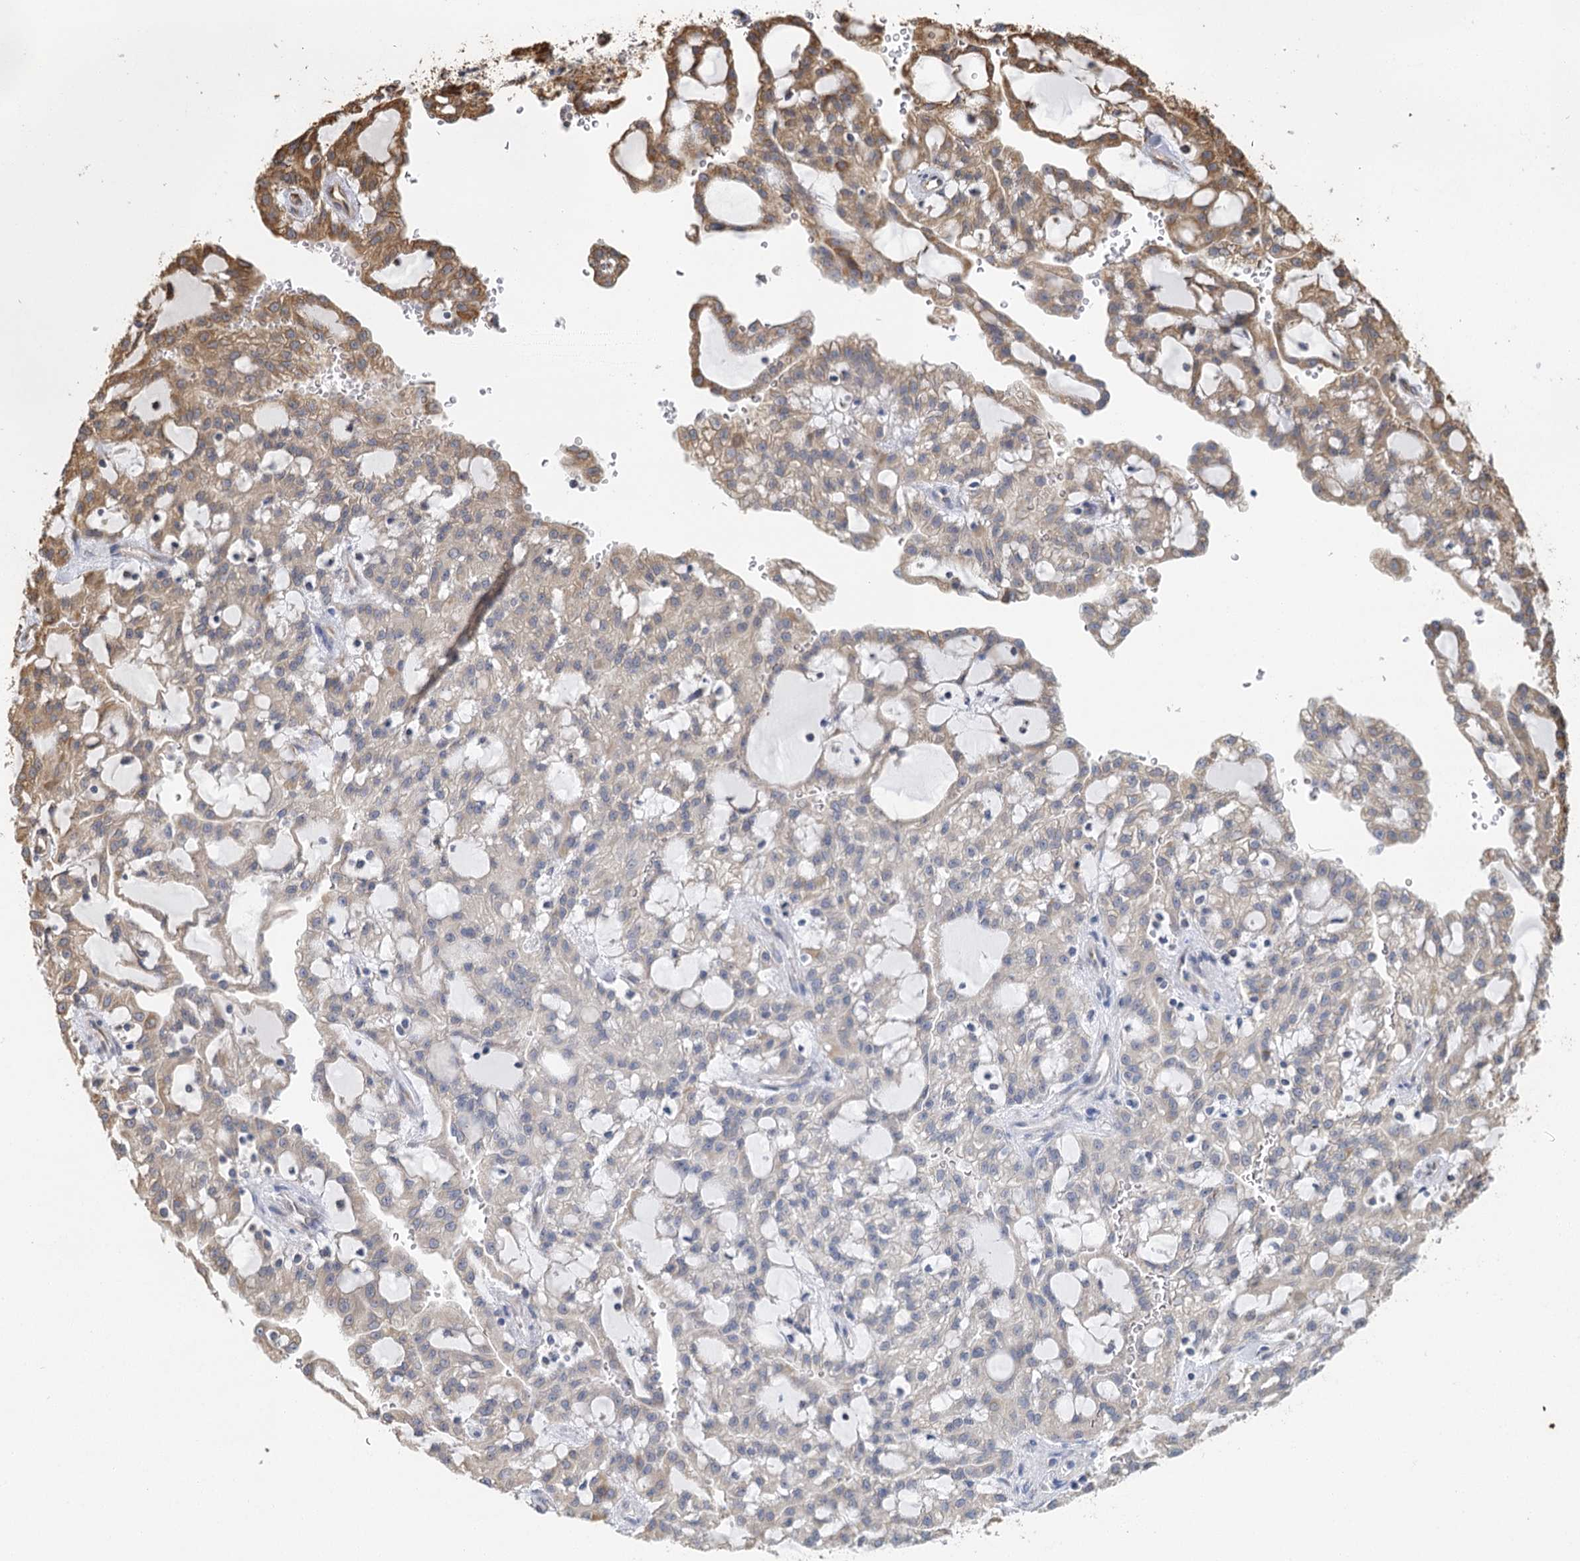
{"staining": {"intensity": "moderate", "quantity": "25%-75%", "location": "cytoplasmic/membranous"}, "tissue": "renal cancer", "cell_type": "Tumor cells", "image_type": "cancer", "snomed": [{"axis": "morphology", "description": "Adenocarcinoma, NOS"}, {"axis": "topography", "description": "Kidney"}], "caption": "Adenocarcinoma (renal) was stained to show a protein in brown. There is medium levels of moderate cytoplasmic/membranous expression in approximately 25%-75% of tumor cells. The staining is performed using DAB brown chromogen to label protein expression. The nuclei are counter-stained blue using hematoxylin.", "gene": "IL11RA", "patient": {"sex": "male", "age": 63}}